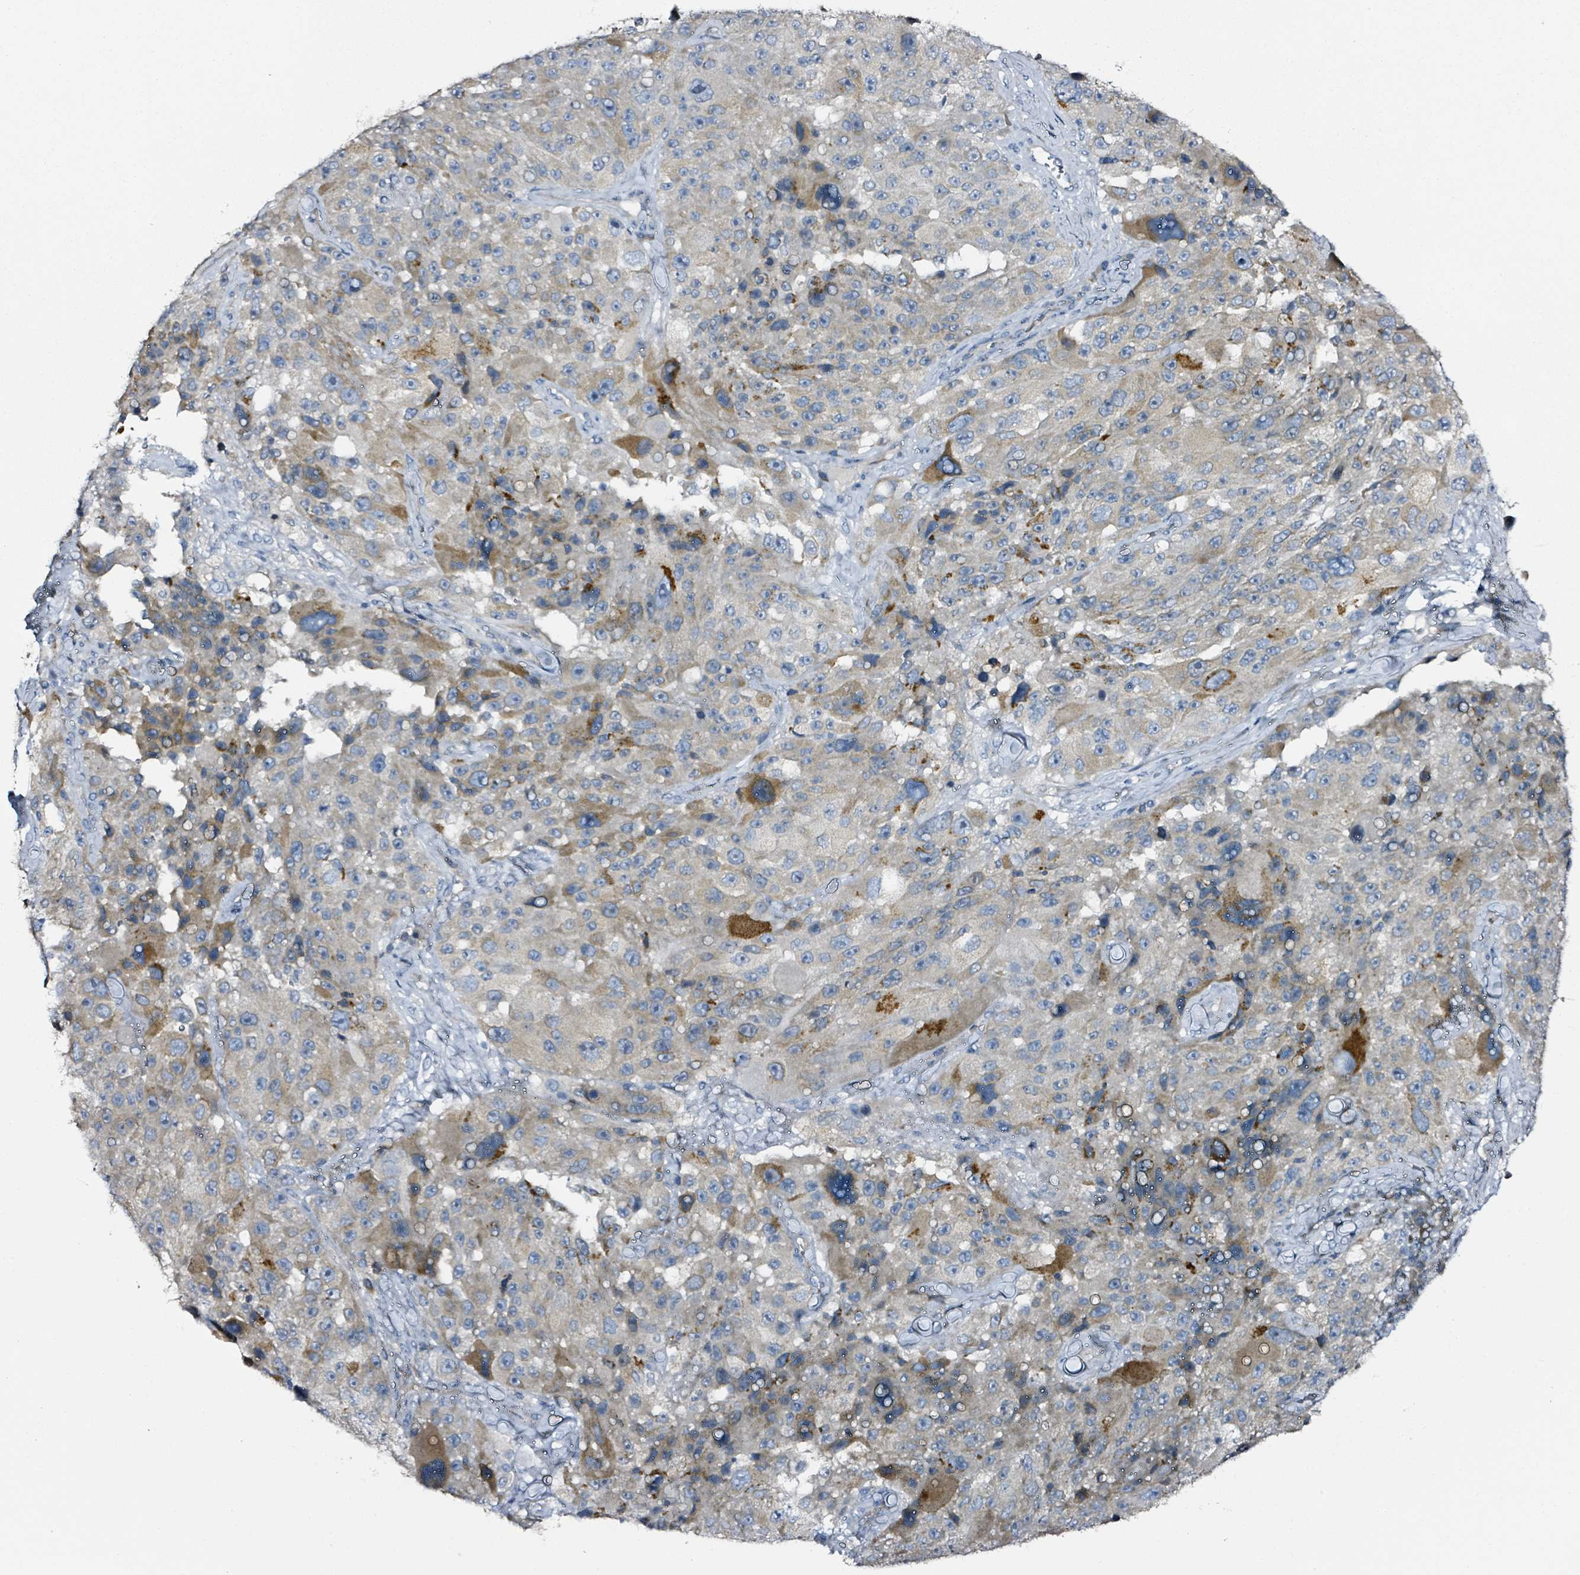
{"staining": {"intensity": "moderate", "quantity": "<25%", "location": "cytoplasmic/membranous"}, "tissue": "melanoma", "cell_type": "Tumor cells", "image_type": "cancer", "snomed": [{"axis": "morphology", "description": "Malignant melanoma, Metastatic site"}, {"axis": "topography", "description": "Lymph node"}], "caption": "Immunohistochemical staining of melanoma displays moderate cytoplasmic/membranous protein expression in about <25% of tumor cells.", "gene": "B3GAT3", "patient": {"sex": "male", "age": 62}}